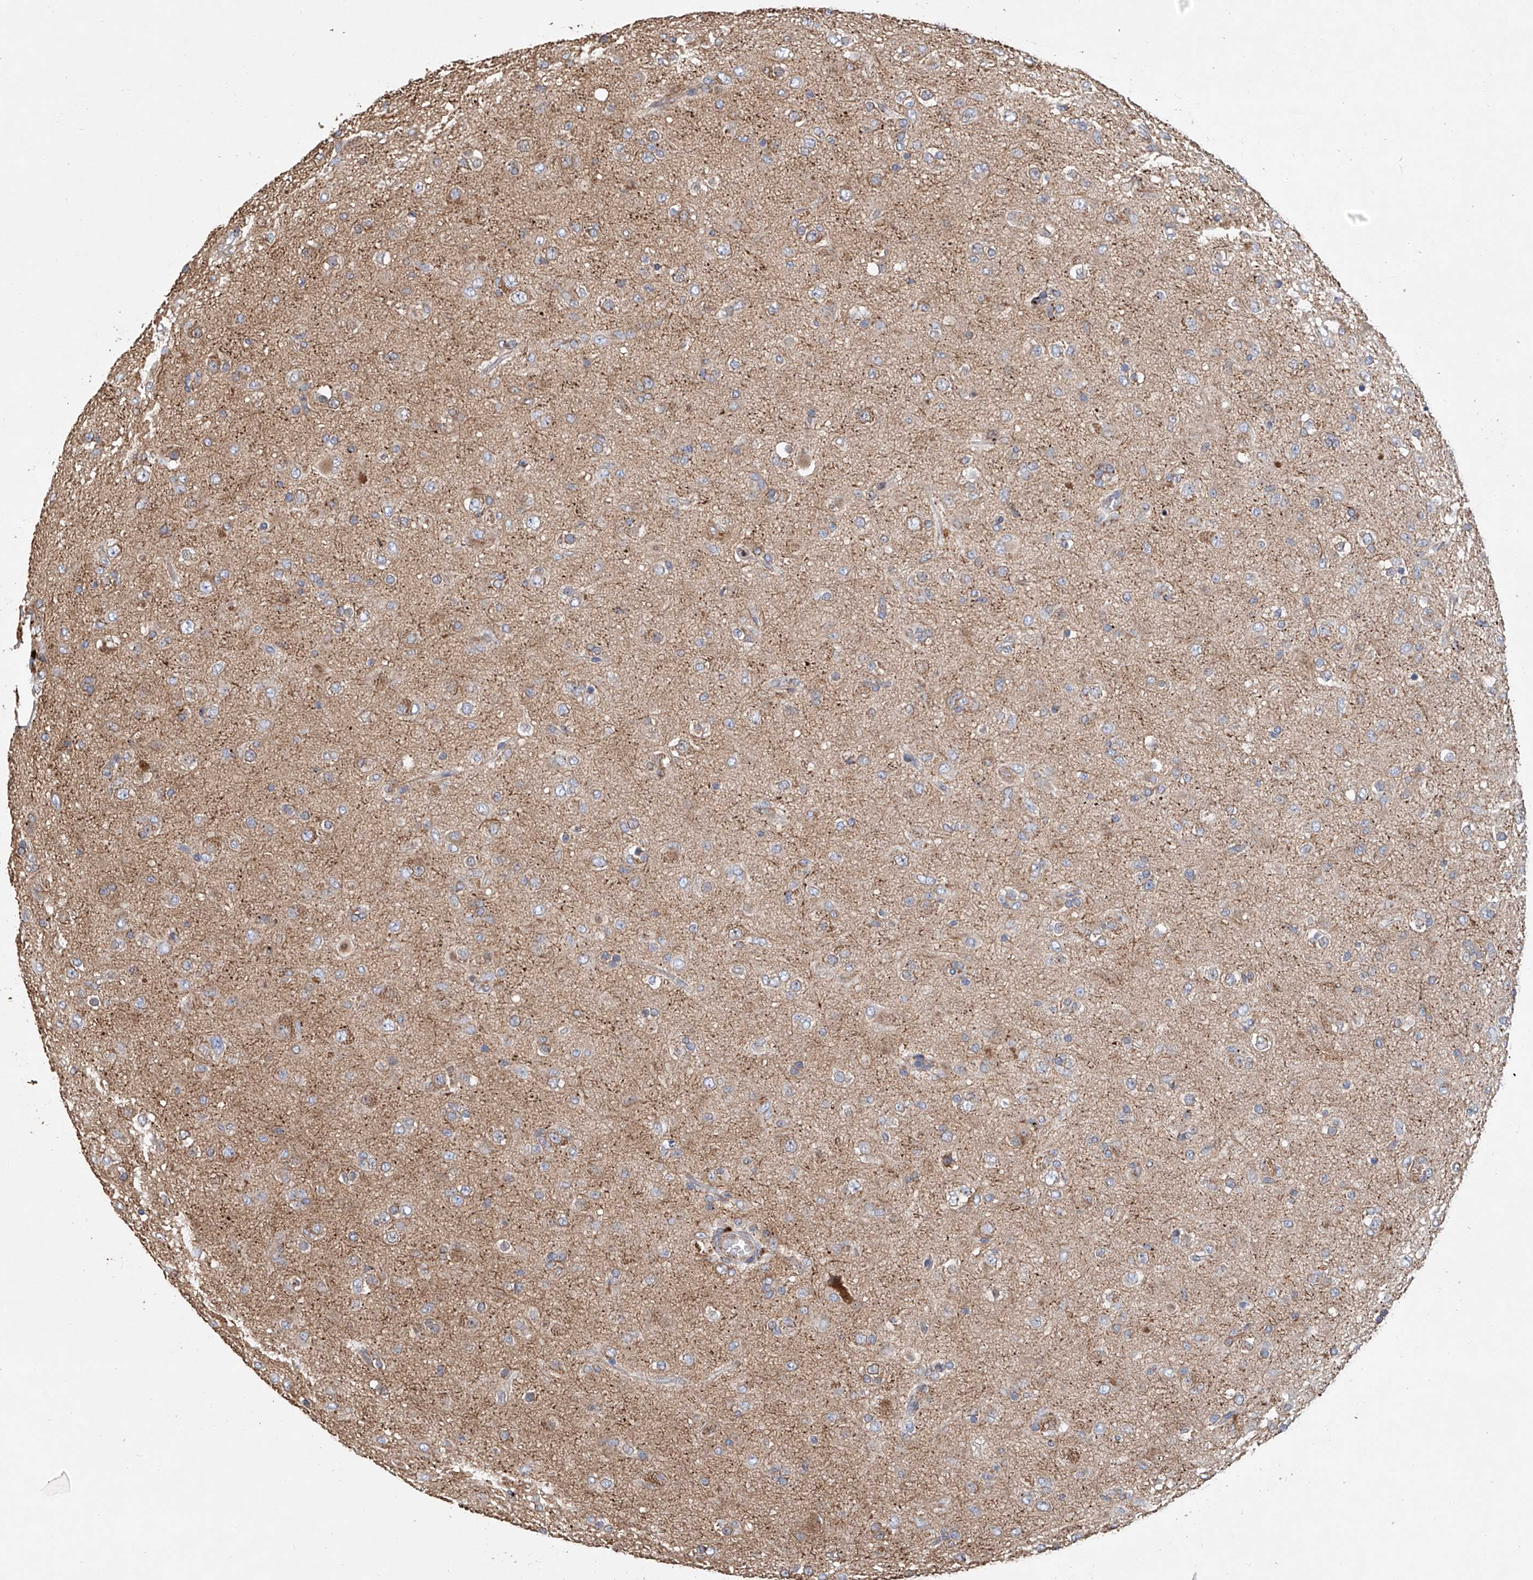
{"staining": {"intensity": "weak", "quantity": "25%-75%", "location": "cytoplasmic/membranous"}, "tissue": "glioma", "cell_type": "Tumor cells", "image_type": "cancer", "snomed": [{"axis": "morphology", "description": "Glioma, malignant, Low grade"}, {"axis": "topography", "description": "Brain"}], "caption": "A brown stain shows weak cytoplasmic/membranous expression of a protein in human malignant glioma (low-grade) tumor cells.", "gene": "HGSNAT", "patient": {"sex": "male", "age": 65}}